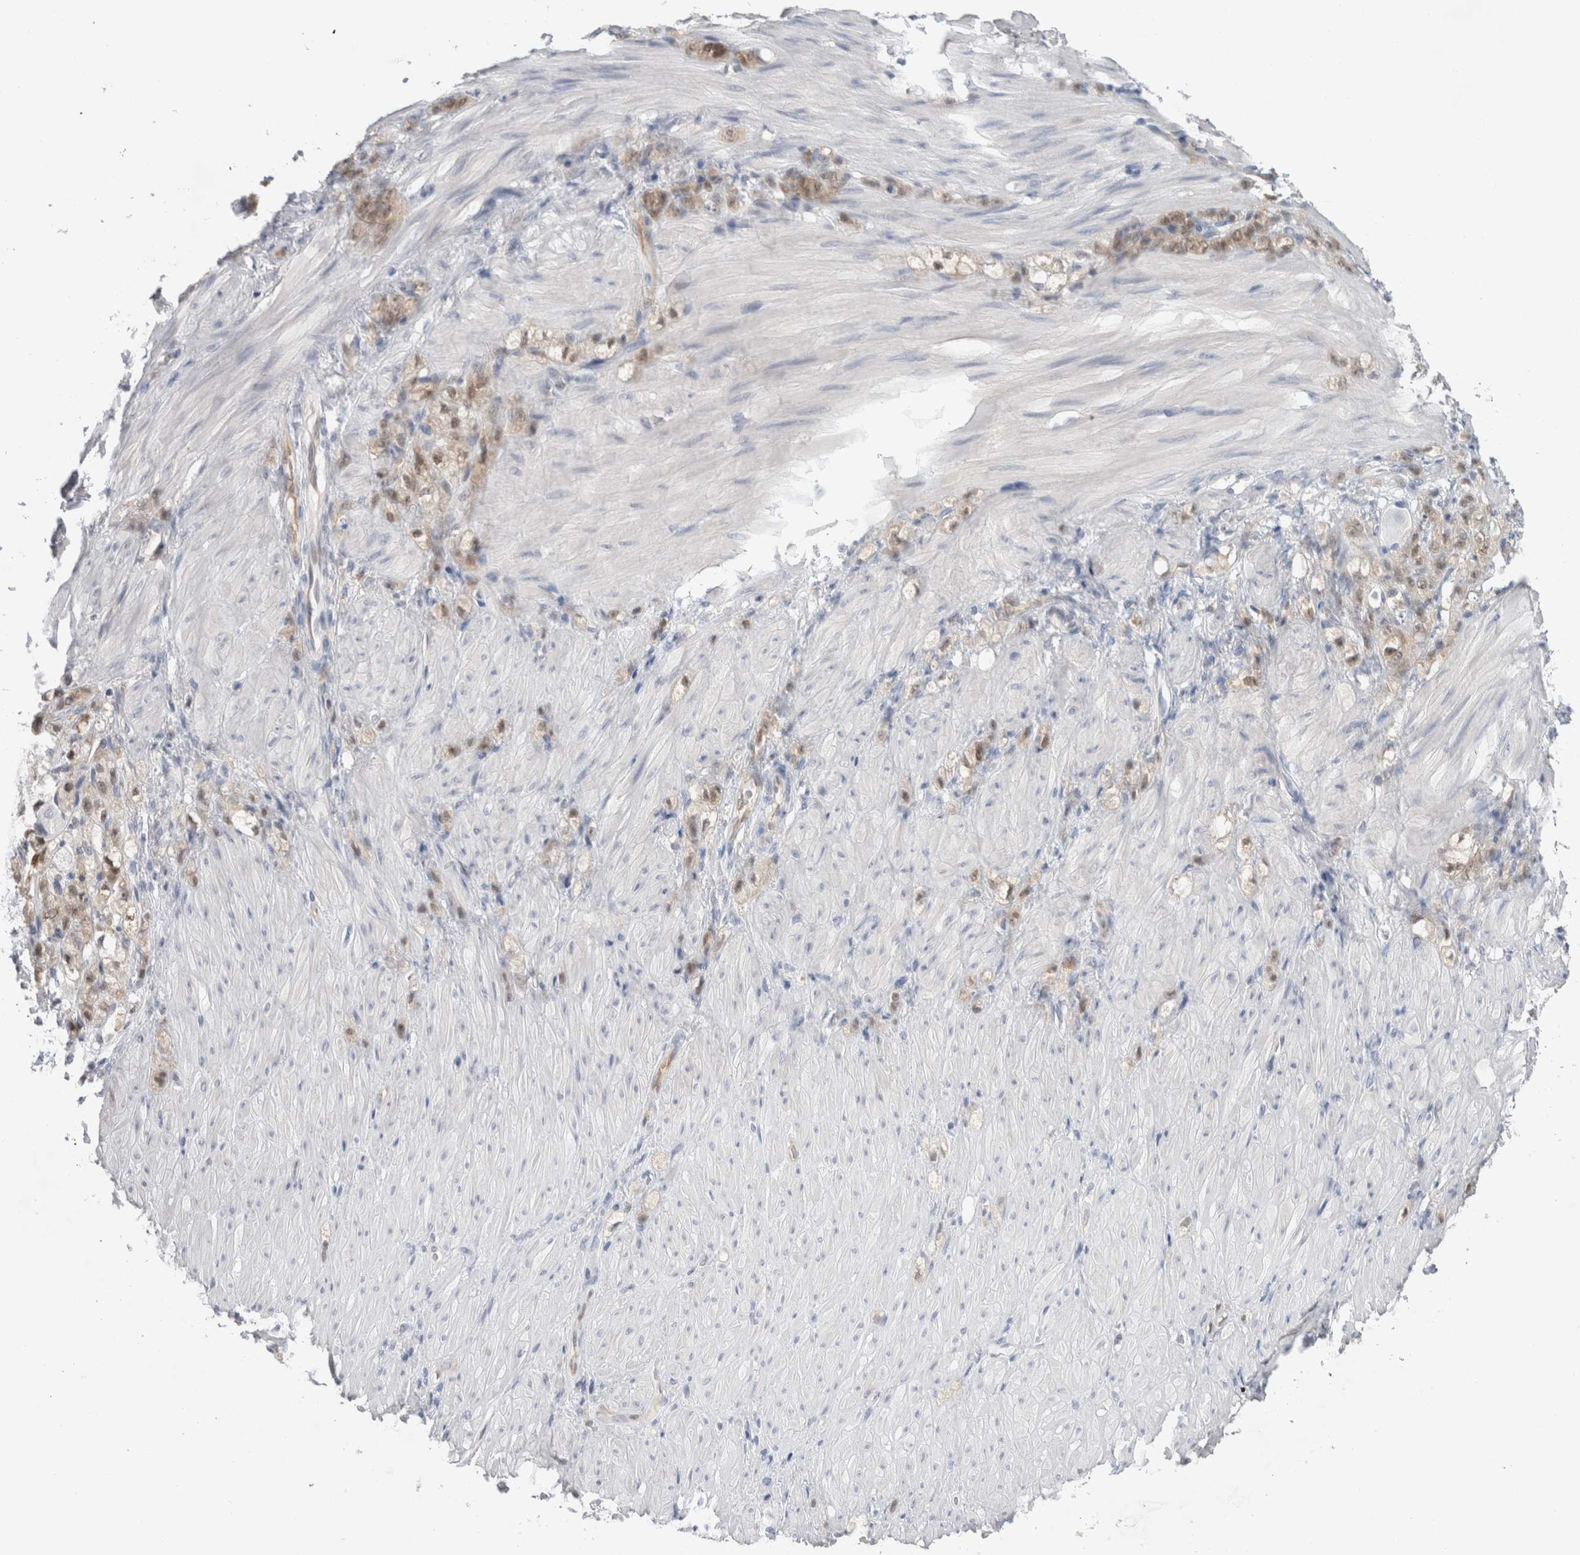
{"staining": {"intensity": "weak", "quantity": ">75%", "location": "cytoplasmic/membranous,nuclear"}, "tissue": "stomach cancer", "cell_type": "Tumor cells", "image_type": "cancer", "snomed": [{"axis": "morphology", "description": "Normal tissue, NOS"}, {"axis": "morphology", "description": "Adenocarcinoma, NOS"}, {"axis": "topography", "description": "Stomach"}], "caption": "High-power microscopy captured an immunohistochemistry (IHC) image of adenocarcinoma (stomach), revealing weak cytoplasmic/membranous and nuclear expression in approximately >75% of tumor cells. The protein of interest is shown in brown color, while the nuclei are stained blue.", "gene": "CASP6", "patient": {"sex": "male", "age": 82}}